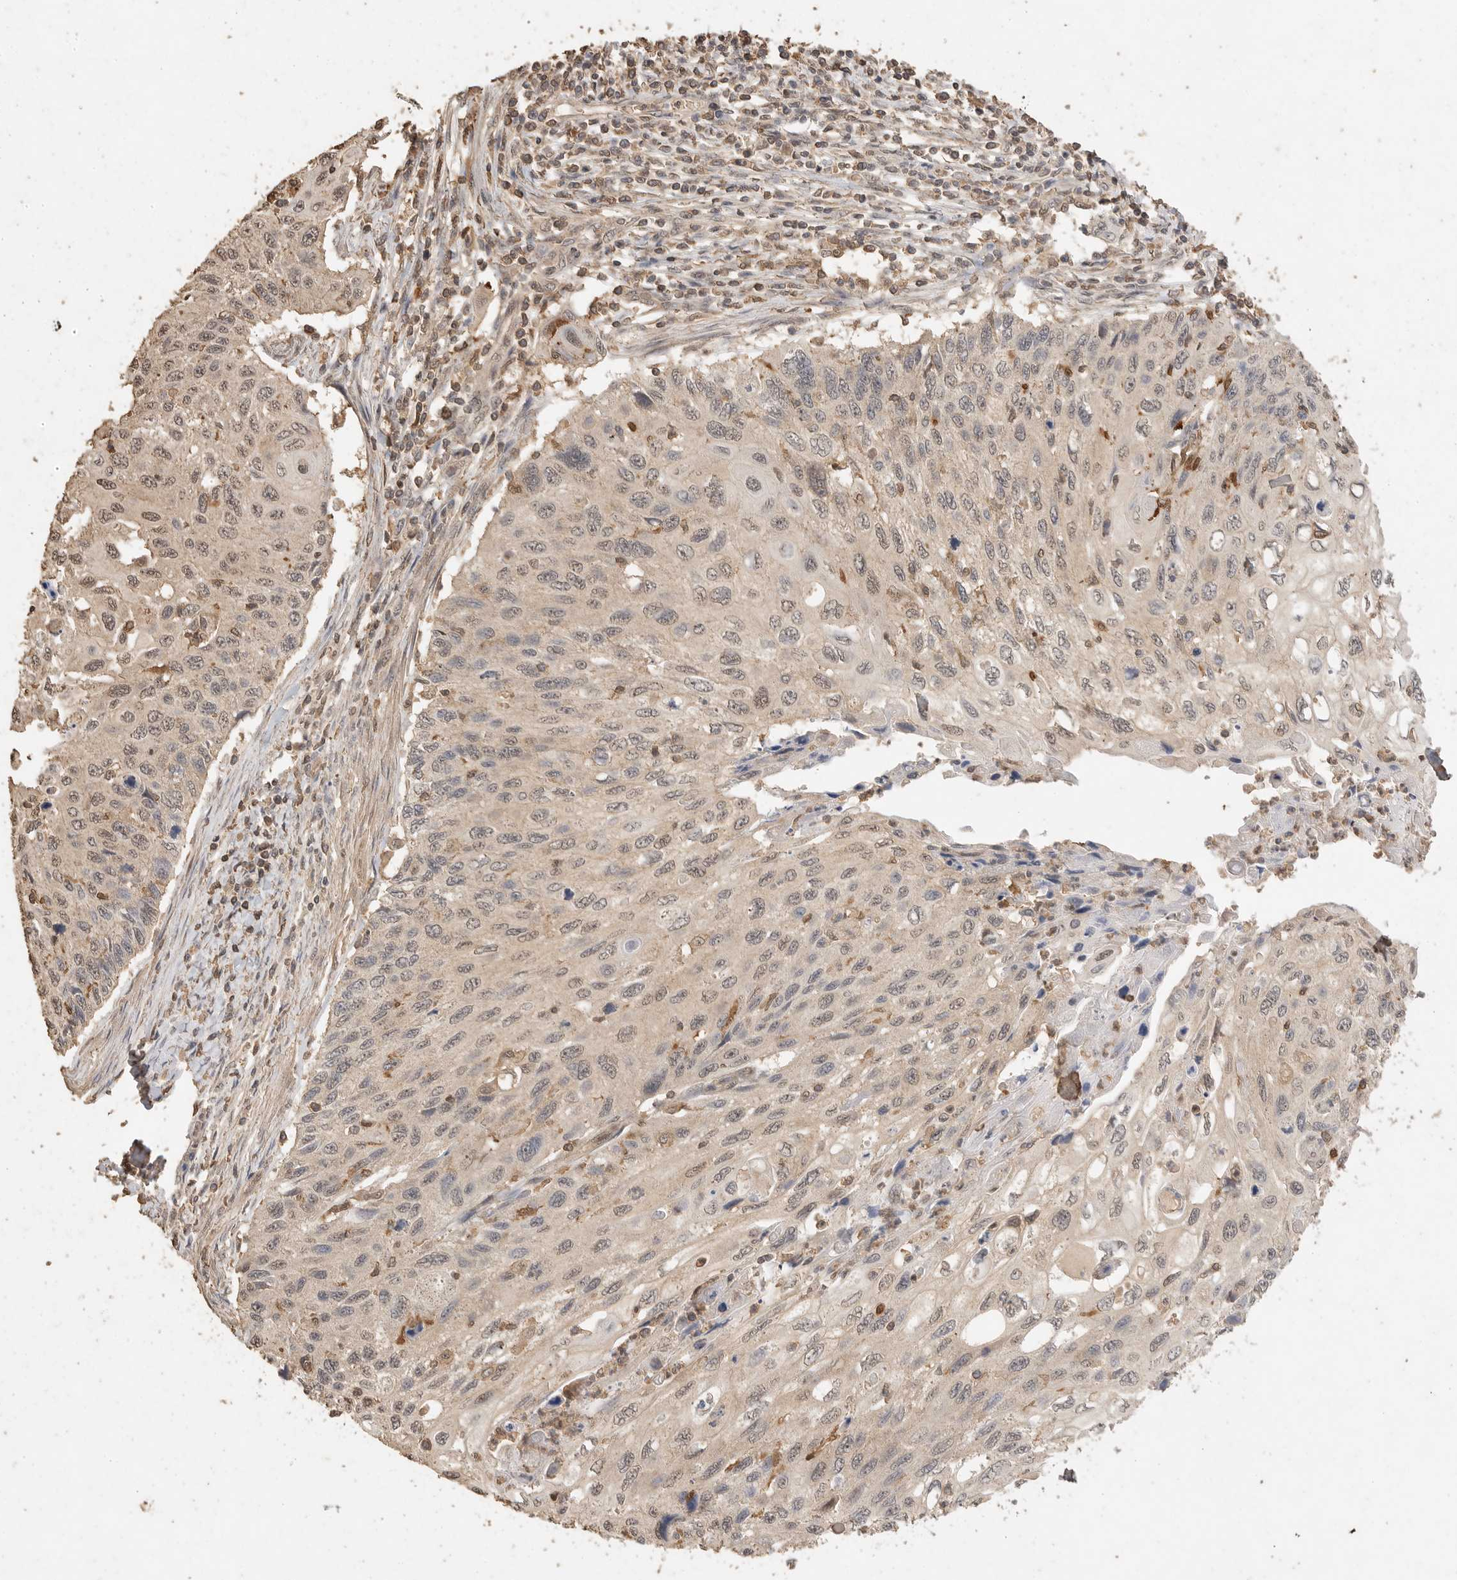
{"staining": {"intensity": "weak", "quantity": ">75%", "location": "nuclear"}, "tissue": "cervical cancer", "cell_type": "Tumor cells", "image_type": "cancer", "snomed": [{"axis": "morphology", "description": "Squamous cell carcinoma, NOS"}, {"axis": "topography", "description": "Cervix"}], "caption": "Brown immunohistochemical staining in human cervical cancer reveals weak nuclear positivity in about >75% of tumor cells.", "gene": "MAP2K1", "patient": {"sex": "female", "age": 70}}